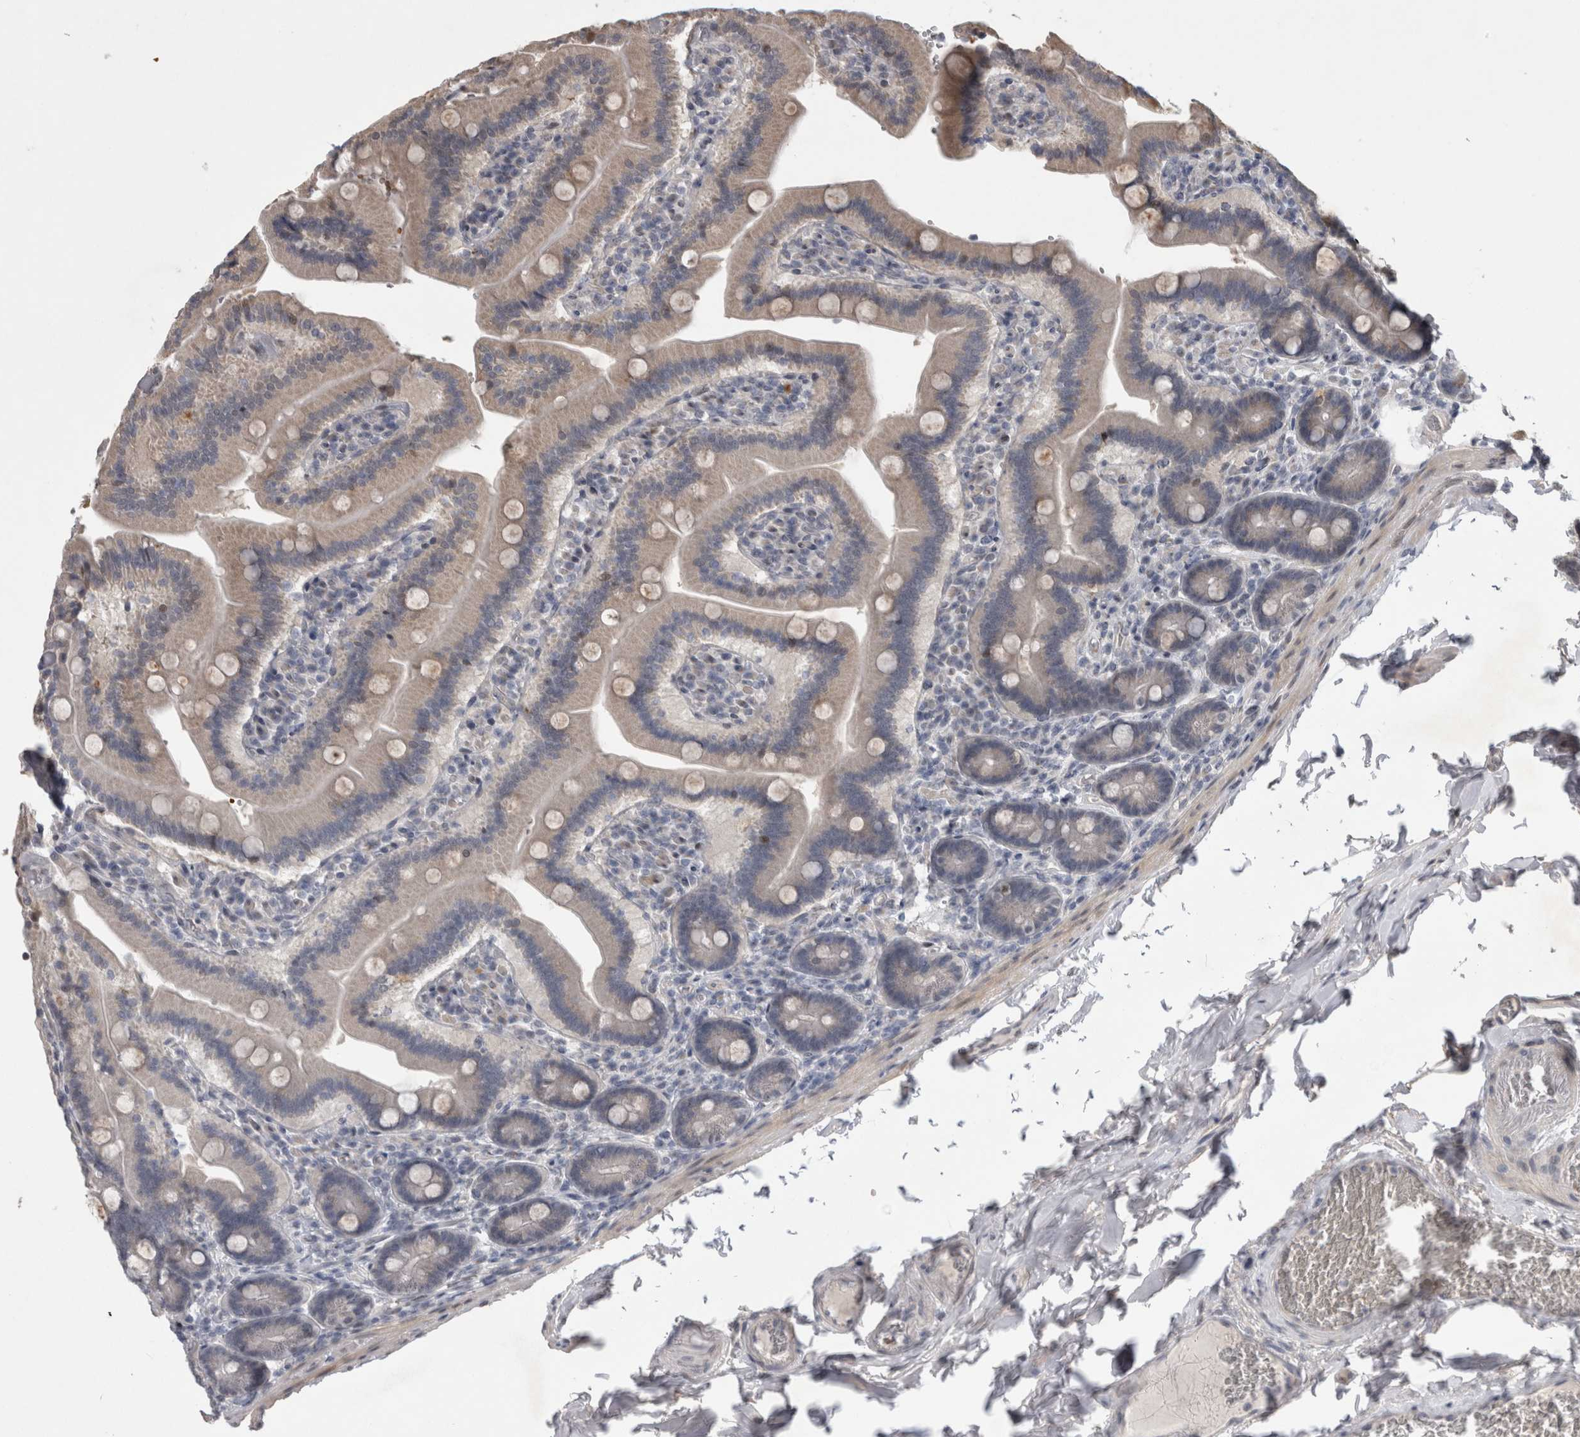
{"staining": {"intensity": "weak", "quantity": "<25%", "location": "cytoplasmic/membranous,nuclear"}, "tissue": "duodenum", "cell_type": "Glandular cells", "image_type": "normal", "snomed": [{"axis": "morphology", "description": "Normal tissue, NOS"}, {"axis": "topography", "description": "Duodenum"}], "caption": "Glandular cells show no significant protein staining in normal duodenum.", "gene": "IFI44", "patient": {"sex": "female", "age": 62}}